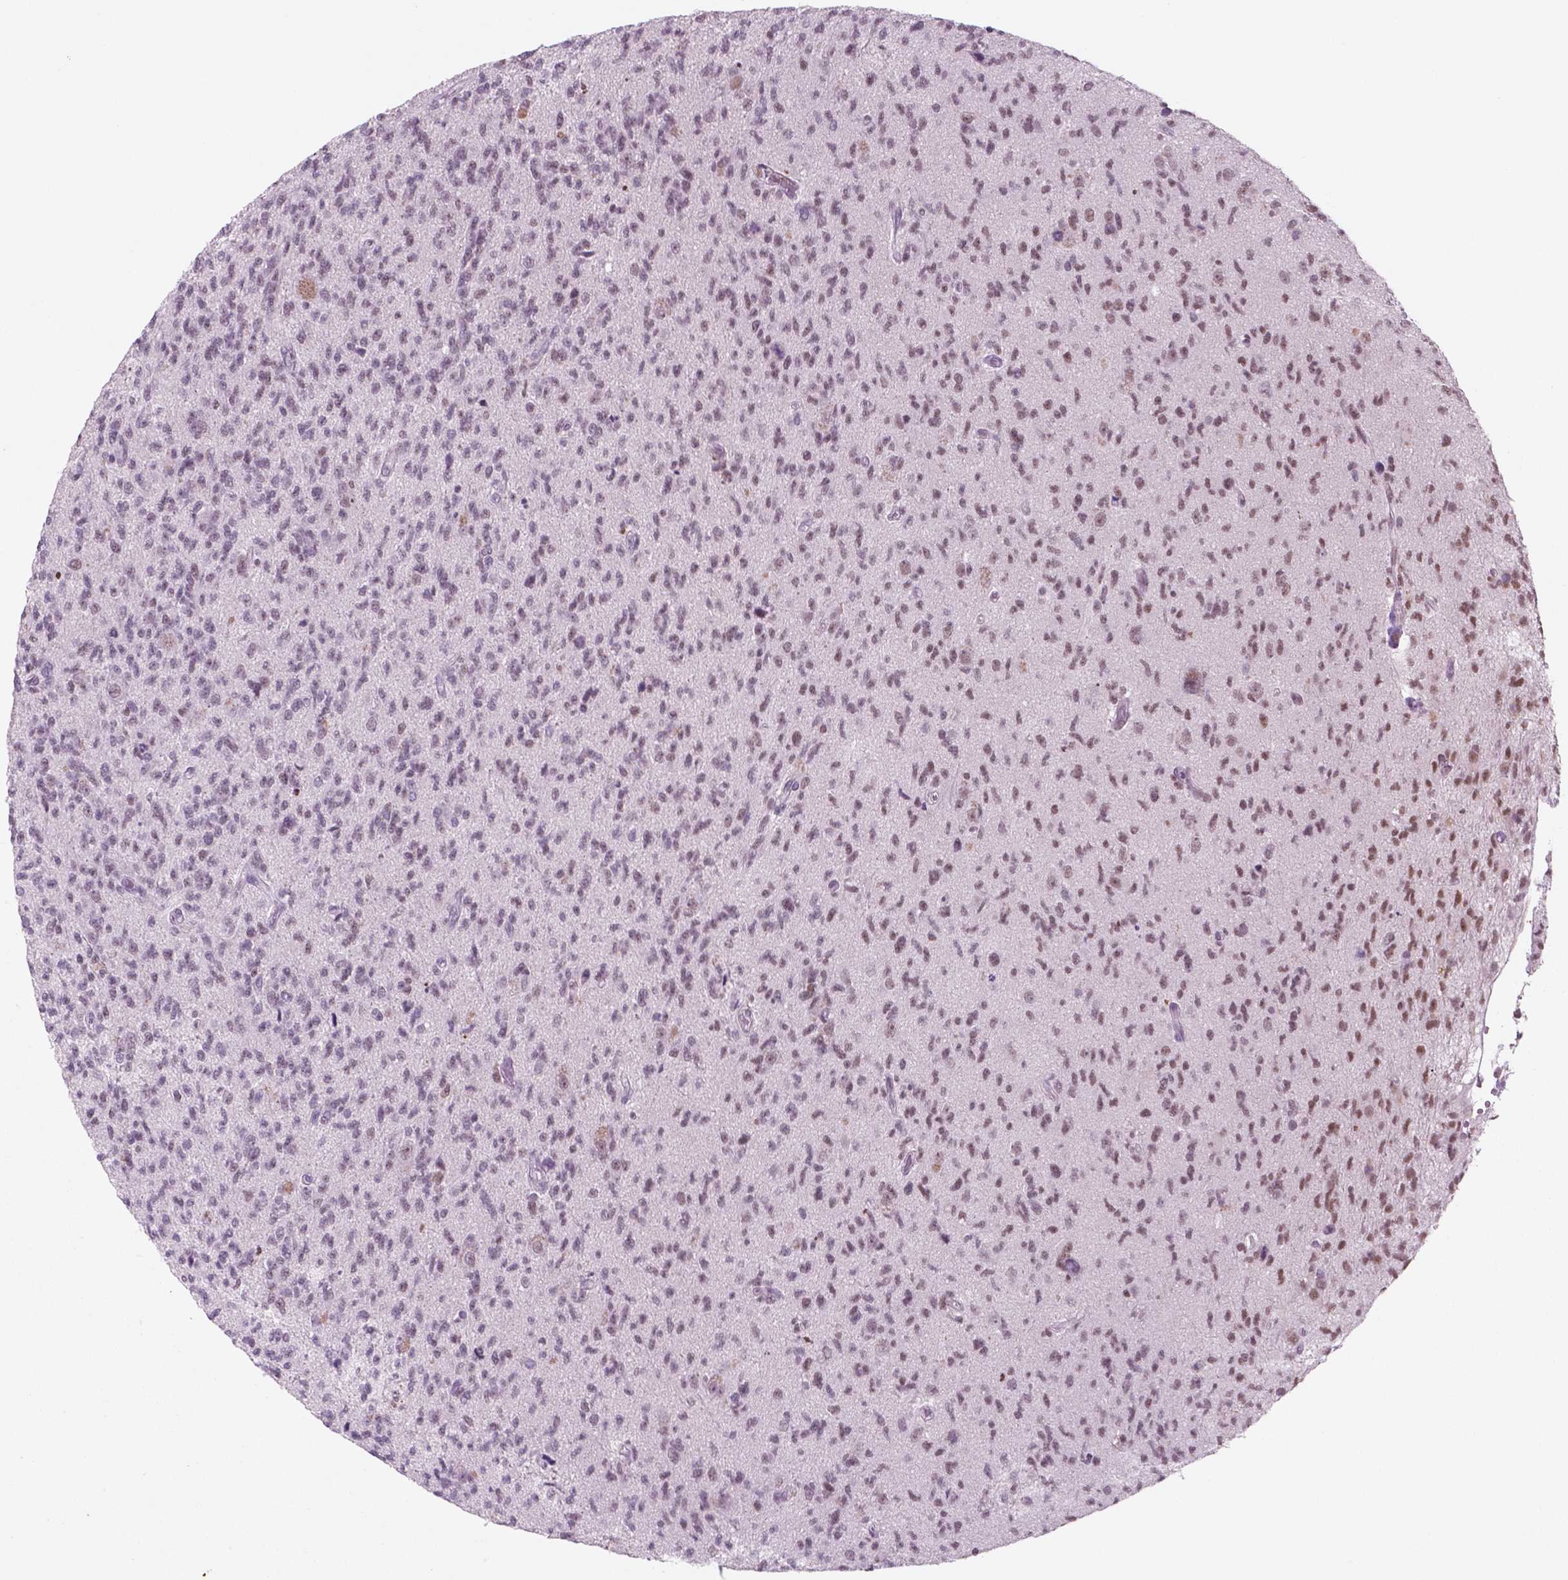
{"staining": {"intensity": "moderate", "quantity": "25%-75%", "location": "nuclear"}, "tissue": "glioma", "cell_type": "Tumor cells", "image_type": "cancer", "snomed": [{"axis": "morphology", "description": "Glioma, malignant, High grade"}, {"axis": "topography", "description": "Brain"}], "caption": "Protein staining of malignant high-grade glioma tissue demonstrates moderate nuclear positivity in about 25%-75% of tumor cells. (DAB (3,3'-diaminobenzidine) IHC with brightfield microscopy, high magnification).", "gene": "CTR9", "patient": {"sex": "male", "age": 56}}